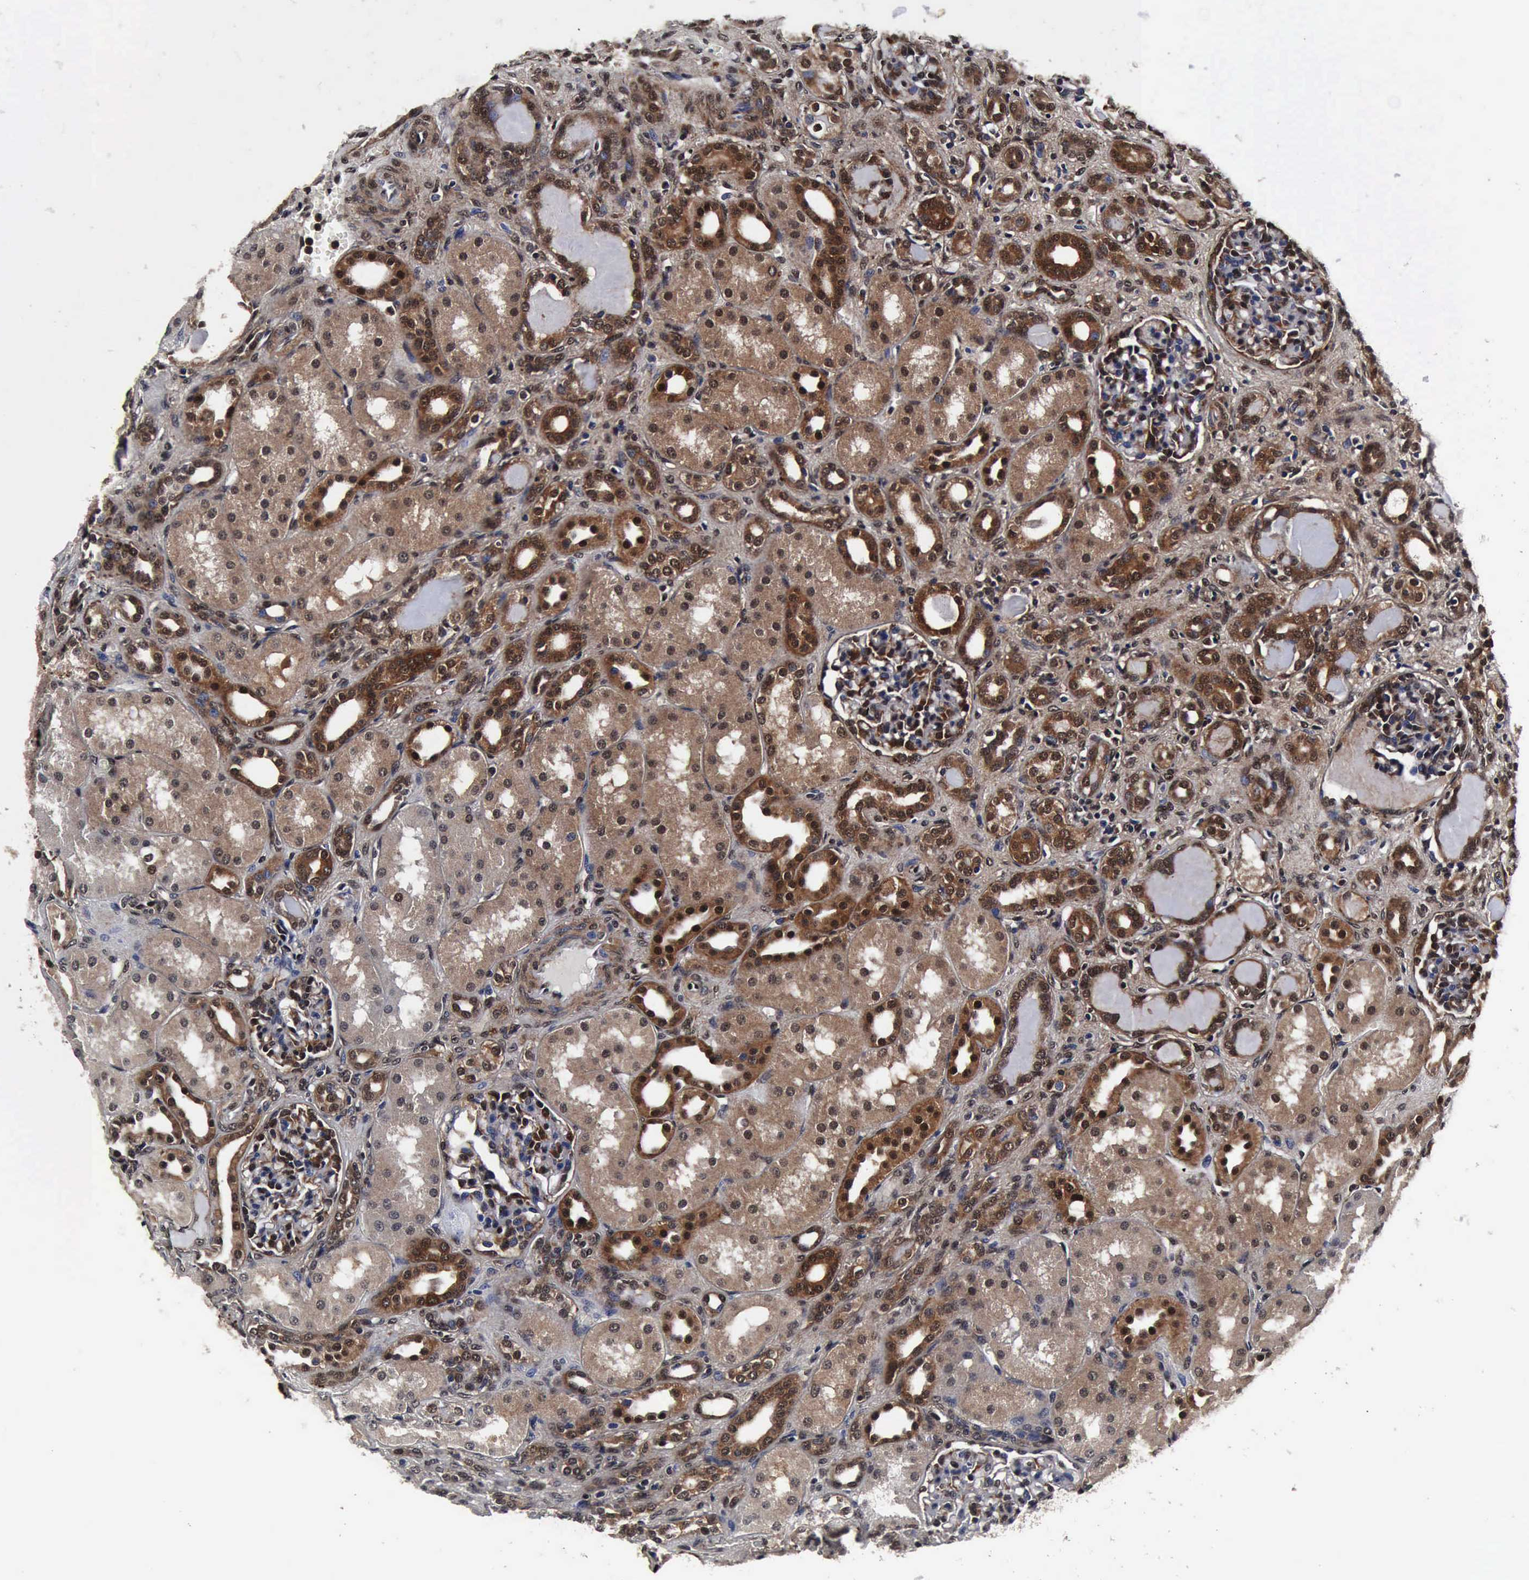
{"staining": {"intensity": "moderate", "quantity": "<25%", "location": "none"}, "tissue": "kidney", "cell_type": "Cells in glomeruli", "image_type": "normal", "snomed": [{"axis": "morphology", "description": "Normal tissue, NOS"}, {"axis": "topography", "description": "Kidney"}], "caption": "DAB immunohistochemical staining of normal human kidney exhibits moderate None protein expression in approximately <25% of cells in glomeruli.", "gene": "UBC", "patient": {"sex": "male", "age": 7}}